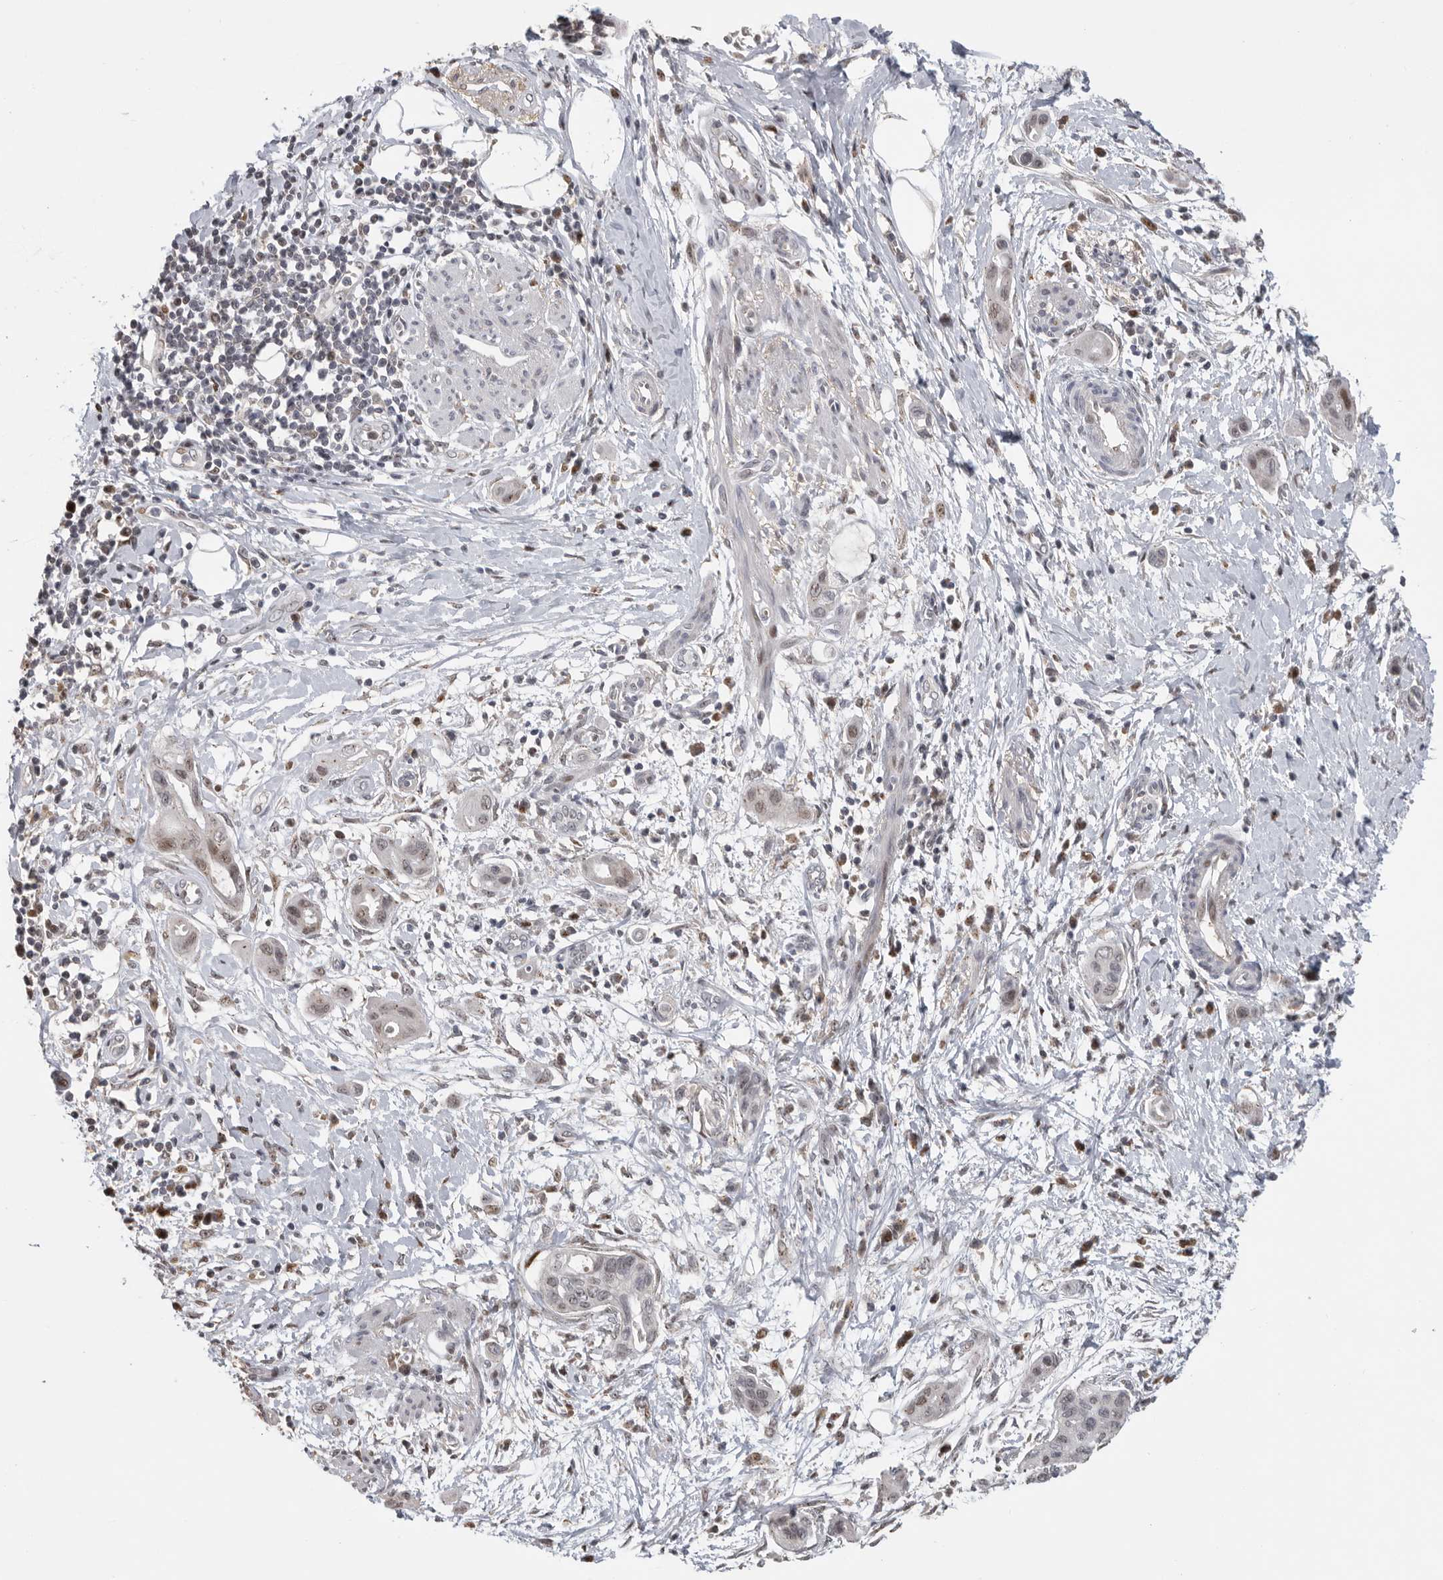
{"staining": {"intensity": "weak", "quantity": "25%-75%", "location": "nuclear"}, "tissue": "pancreatic cancer", "cell_type": "Tumor cells", "image_type": "cancer", "snomed": [{"axis": "morphology", "description": "Adenocarcinoma, NOS"}, {"axis": "topography", "description": "Pancreas"}], "caption": "DAB (3,3'-diaminobenzidine) immunohistochemical staining of pancreatic cancer shows weak nuclear protein expression in about 25%-75% of tumor cells.", "gene": "PCMTD1", "patient": {"sex": "male", "age": 59}}